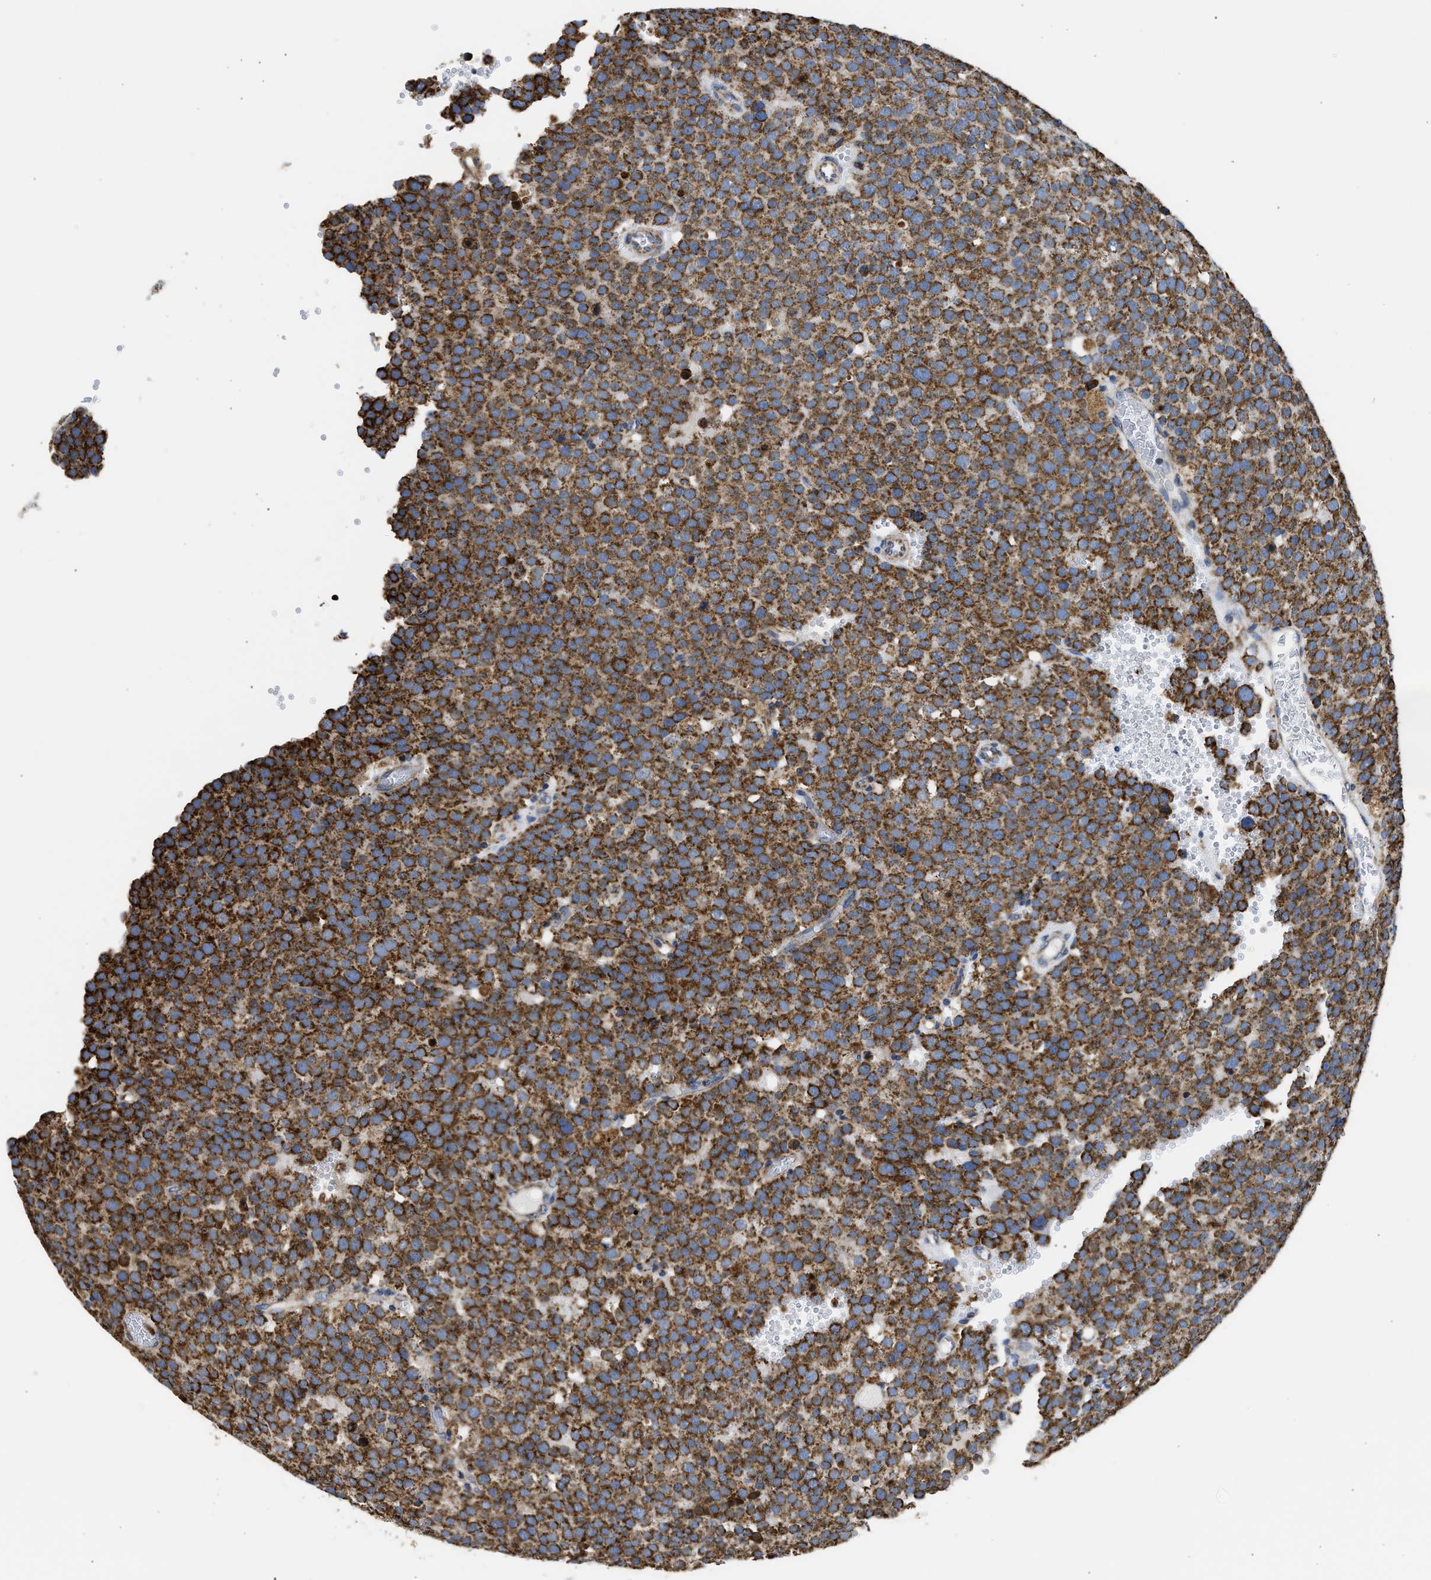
{"staining": {"intensity": "strong", "quantity": ">75%", "location": "cytoplasmic/membranous"}, "tissue": "testis cancer", "cell_type": "Tumor cells", "image_type": "cancer", "snomed": [{"axis": "morphology", "description": "Normal tissue, NOS"}, {"axis": "morphology", "description": "Seminoma, NOS"}, {"axis": "topography", "description": "Testis"}], "caption": "Strong cytoplasmic/membranous expression for a protein is present in approximately >75% of tumor cells of testis cancer (seminoma) using immunohistochemistry.", "gene": "CYCS", "patient": {"sex": "male", "age": 71}}